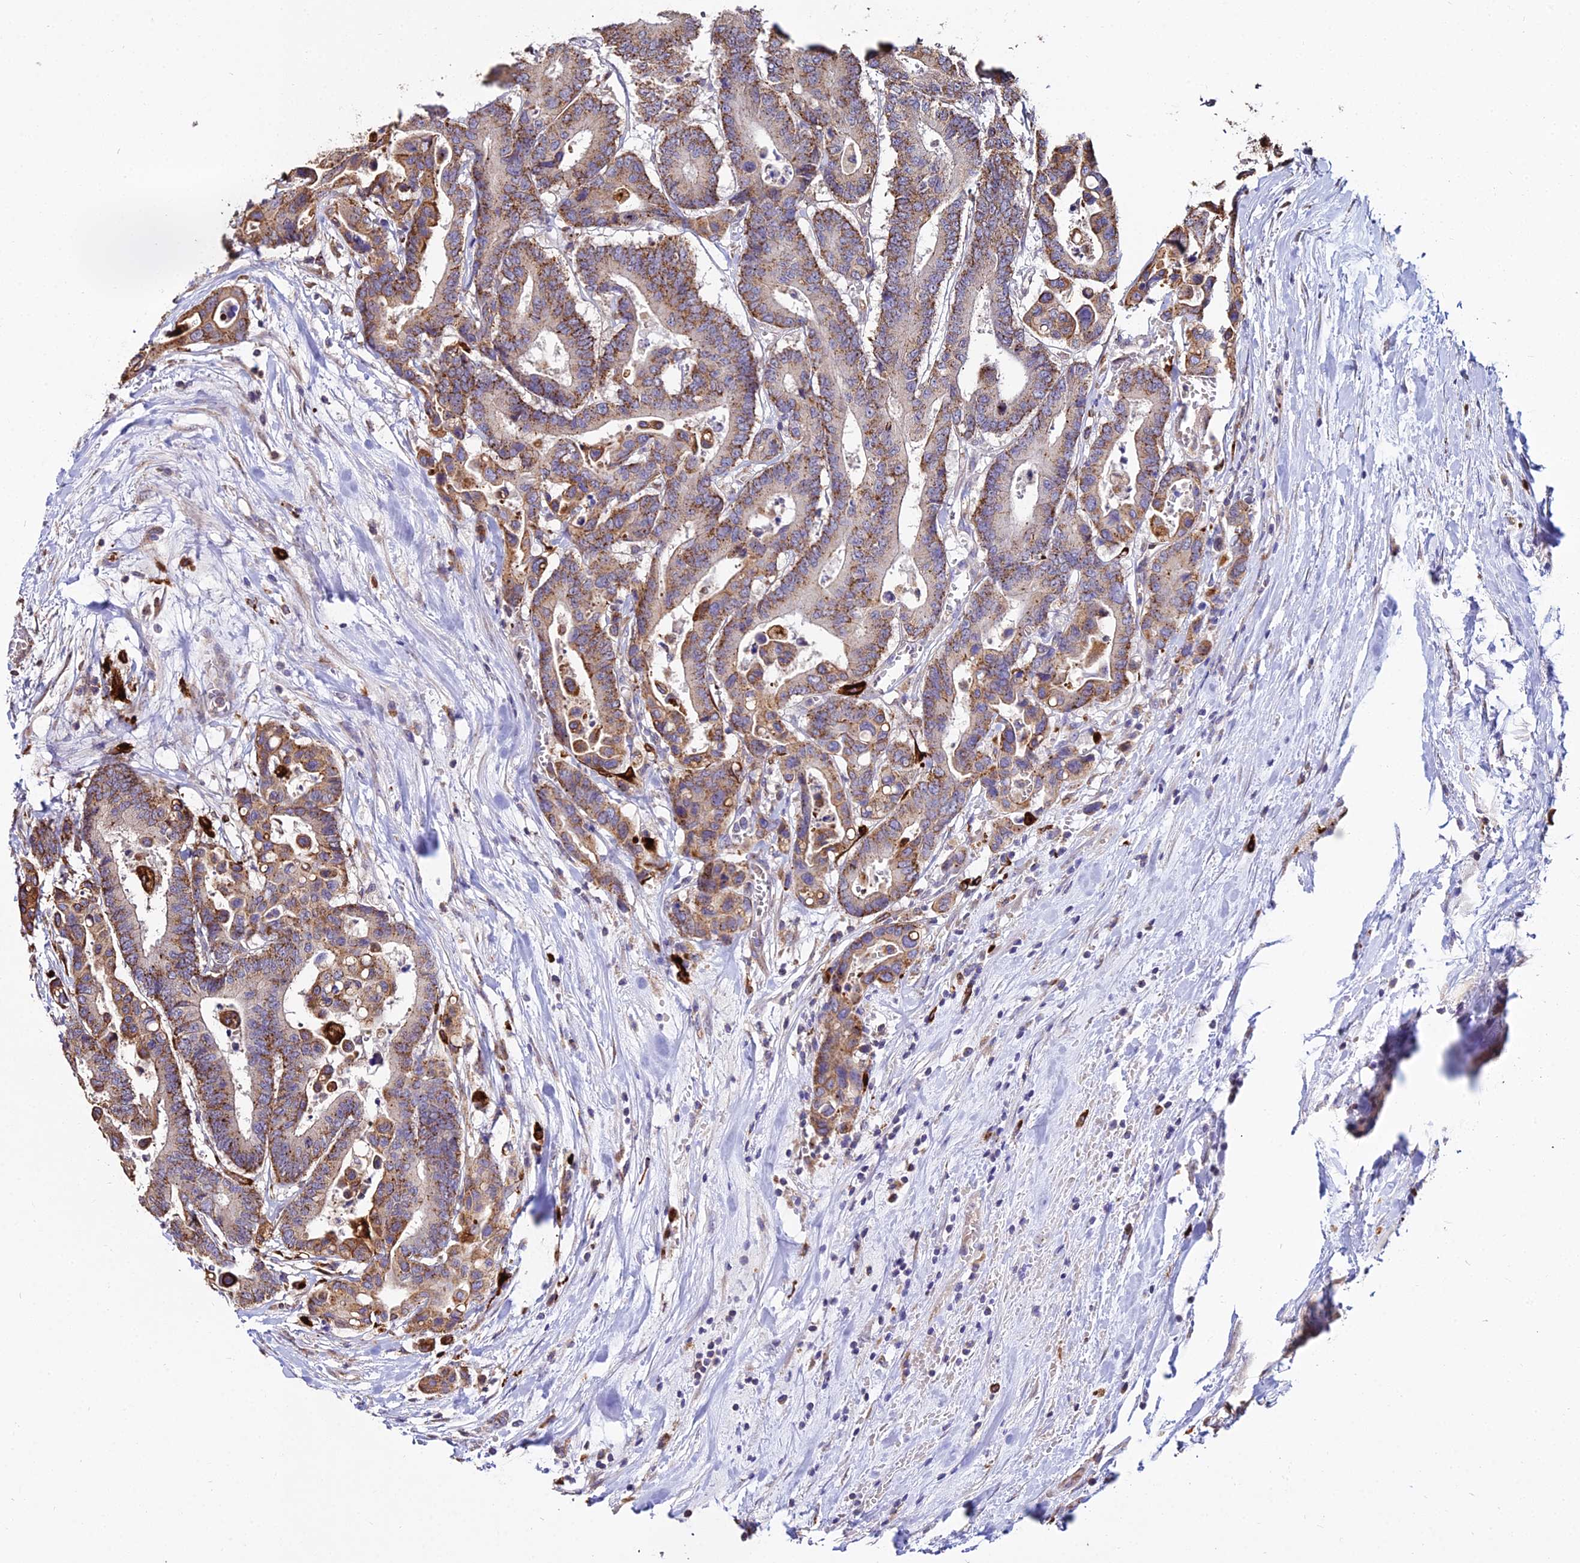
{"staining": {"intensity": "moderate", "quantity": ">75%", "location": "cytoplasmic/membranous"}, "tissue": "colorectal cancer", "cell_type": "Tumor cells", "image_type": "cancer", "snomed": [{"axis": "morphology", "description": "Normal tissue, NOS"}, {"axis": "morphology", "description": "Adenocarcinoma, NOS"}, {"axis": "topography", "description": "Colon"}], "caption": "Adenocarcinoma (colorectal) tissue shows moderate cytoplasmic/membranous positivity in approximately >75% of tumor cells, visualized by immunohistochemistry.", "gene": "PEX19", "patient": {"sex": "male", "age": 82}}